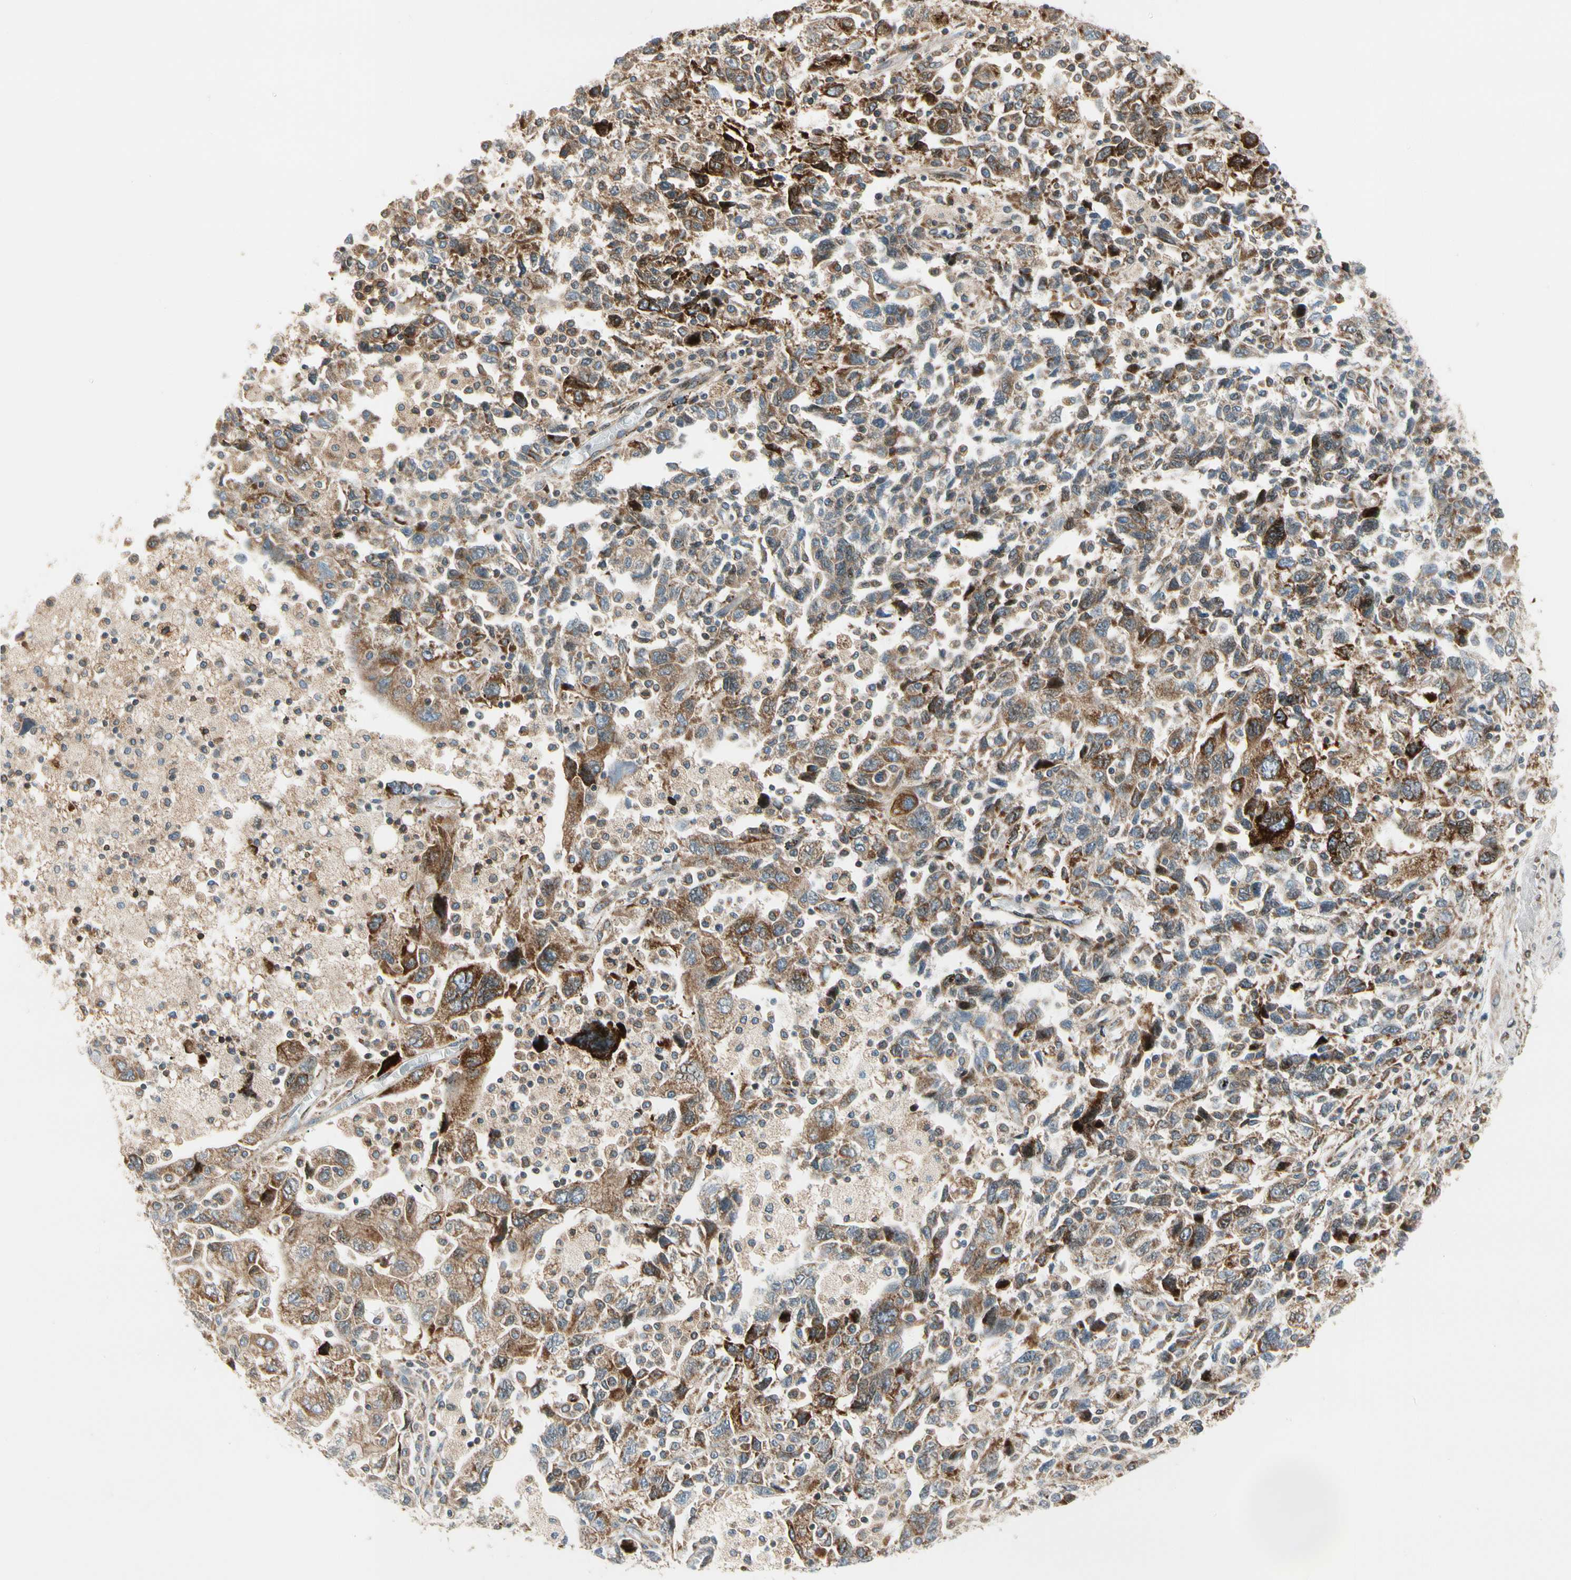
{"staining": {"intensity": "moderate", "quantity": ">75%", "location": "cytoplasmic/membranous"}, "tissue": "ovarian cancer", "cell_type": "Tumor cells", "image_type": "cancer", "snomed": [{"axis": "morphology", "description": "Carcinoma, NOS"}, {"axis": "morphology", "description": "Cystadenocarcinoma, serous, NOS"}, {"axis": "topography", "description": "Ovary"}], "caption": "Tumor cells demonstrate moderate cytoplasmic/membranous positivity in approximately >75% of cells in ovarian serous cystadenocarcinoma.", "gene": "MRPL9", "patient": {"sex": "female", "age": 69}}